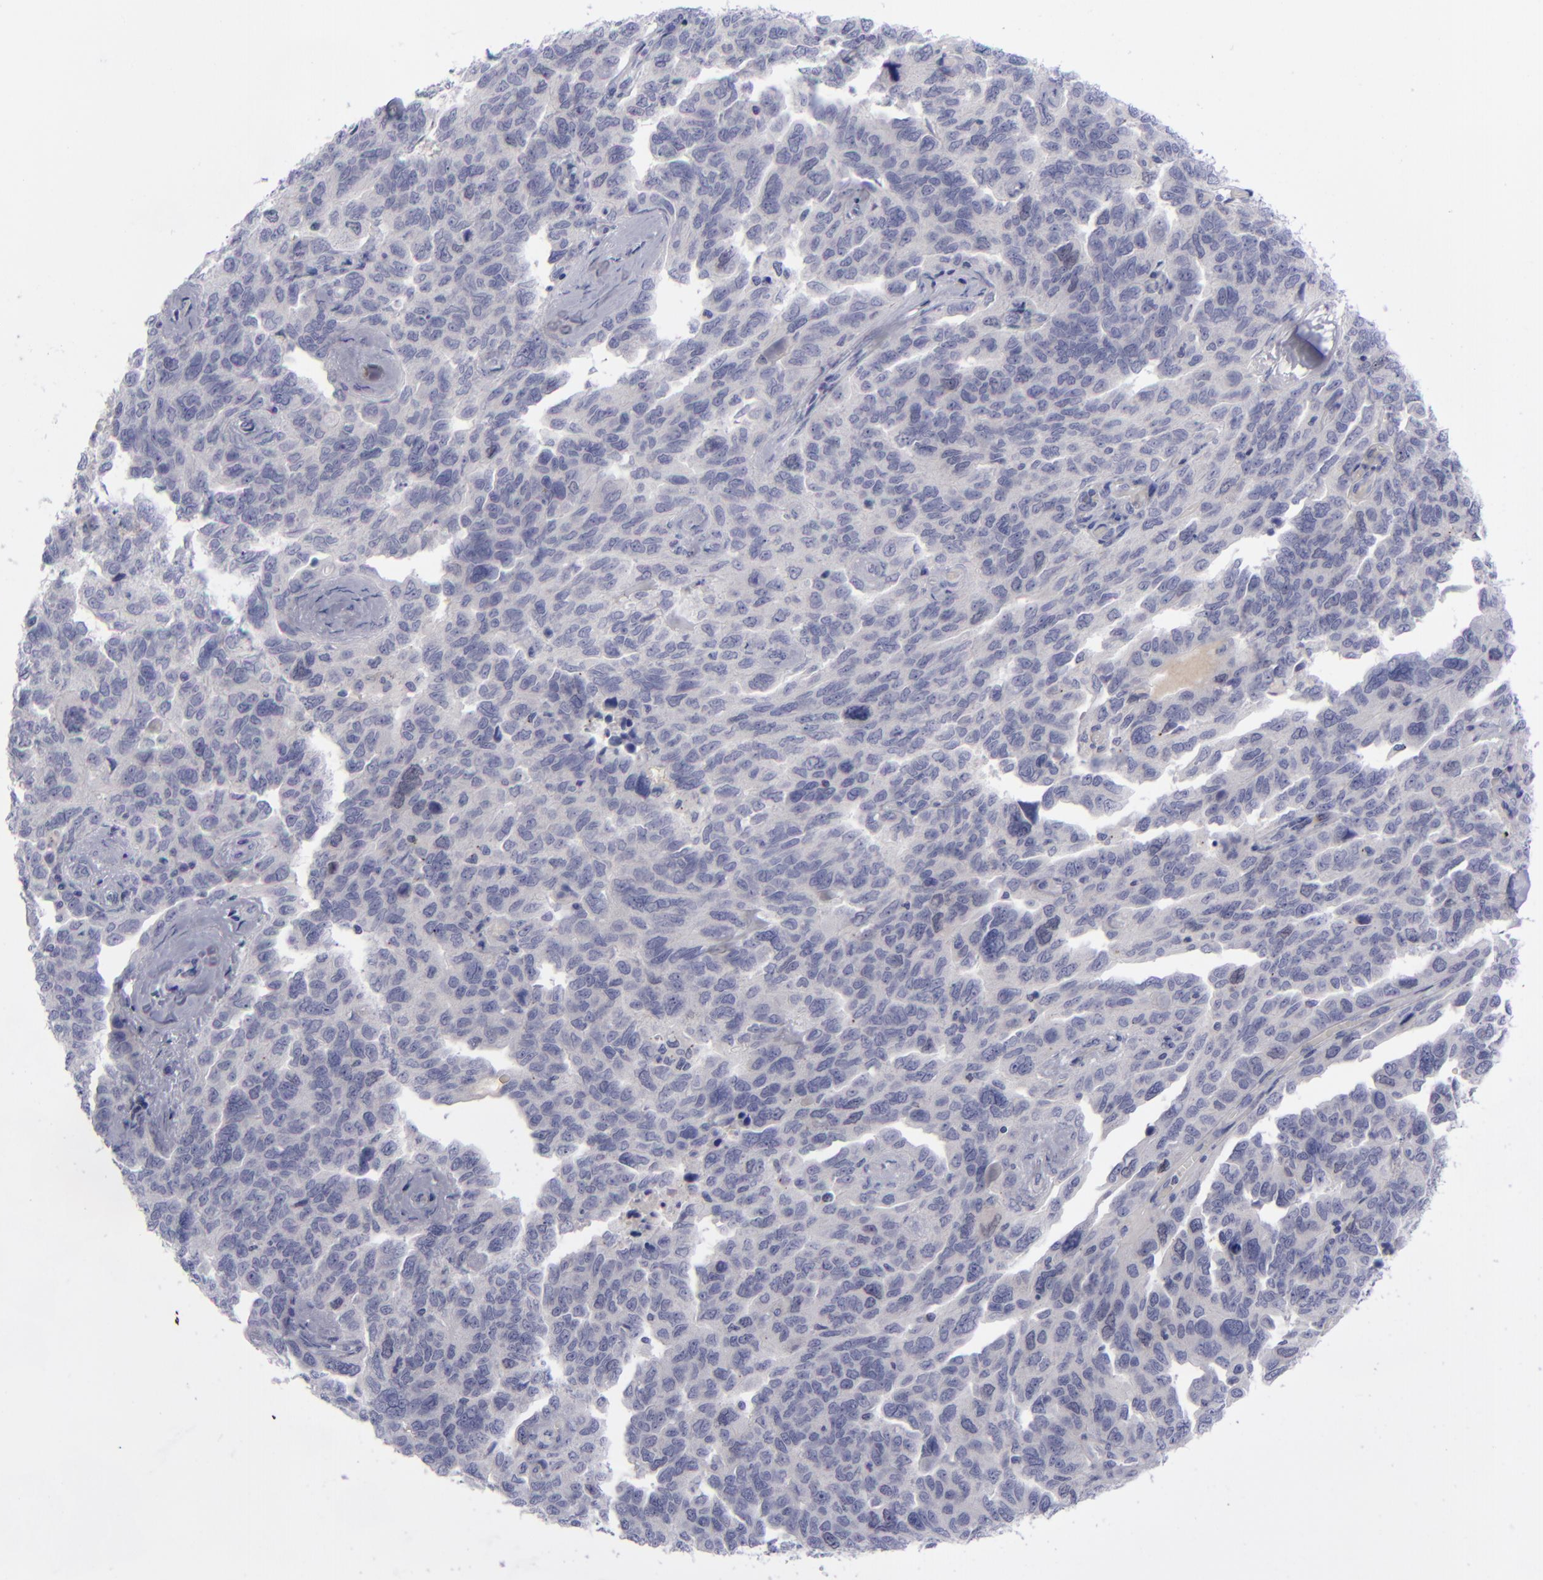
{"staining": {"intensity": "negative", "quantity": "none", "location": "none"}, "tissue": "ovarian cancer", "cell_type": "Tumor cells", "image_type": "cancer", "snomed": [{"axis": "morphology", "description": "Cystadenocarcinoma, serous, NOS"}, {"axis": "topography", "description": "Ovary"}], "caption": "The histopathology image reveals no significant positivity in tumor cells of ovarian cancer.", "gene": "AURKA", "patient": {"sex": "female", "age": 64}}